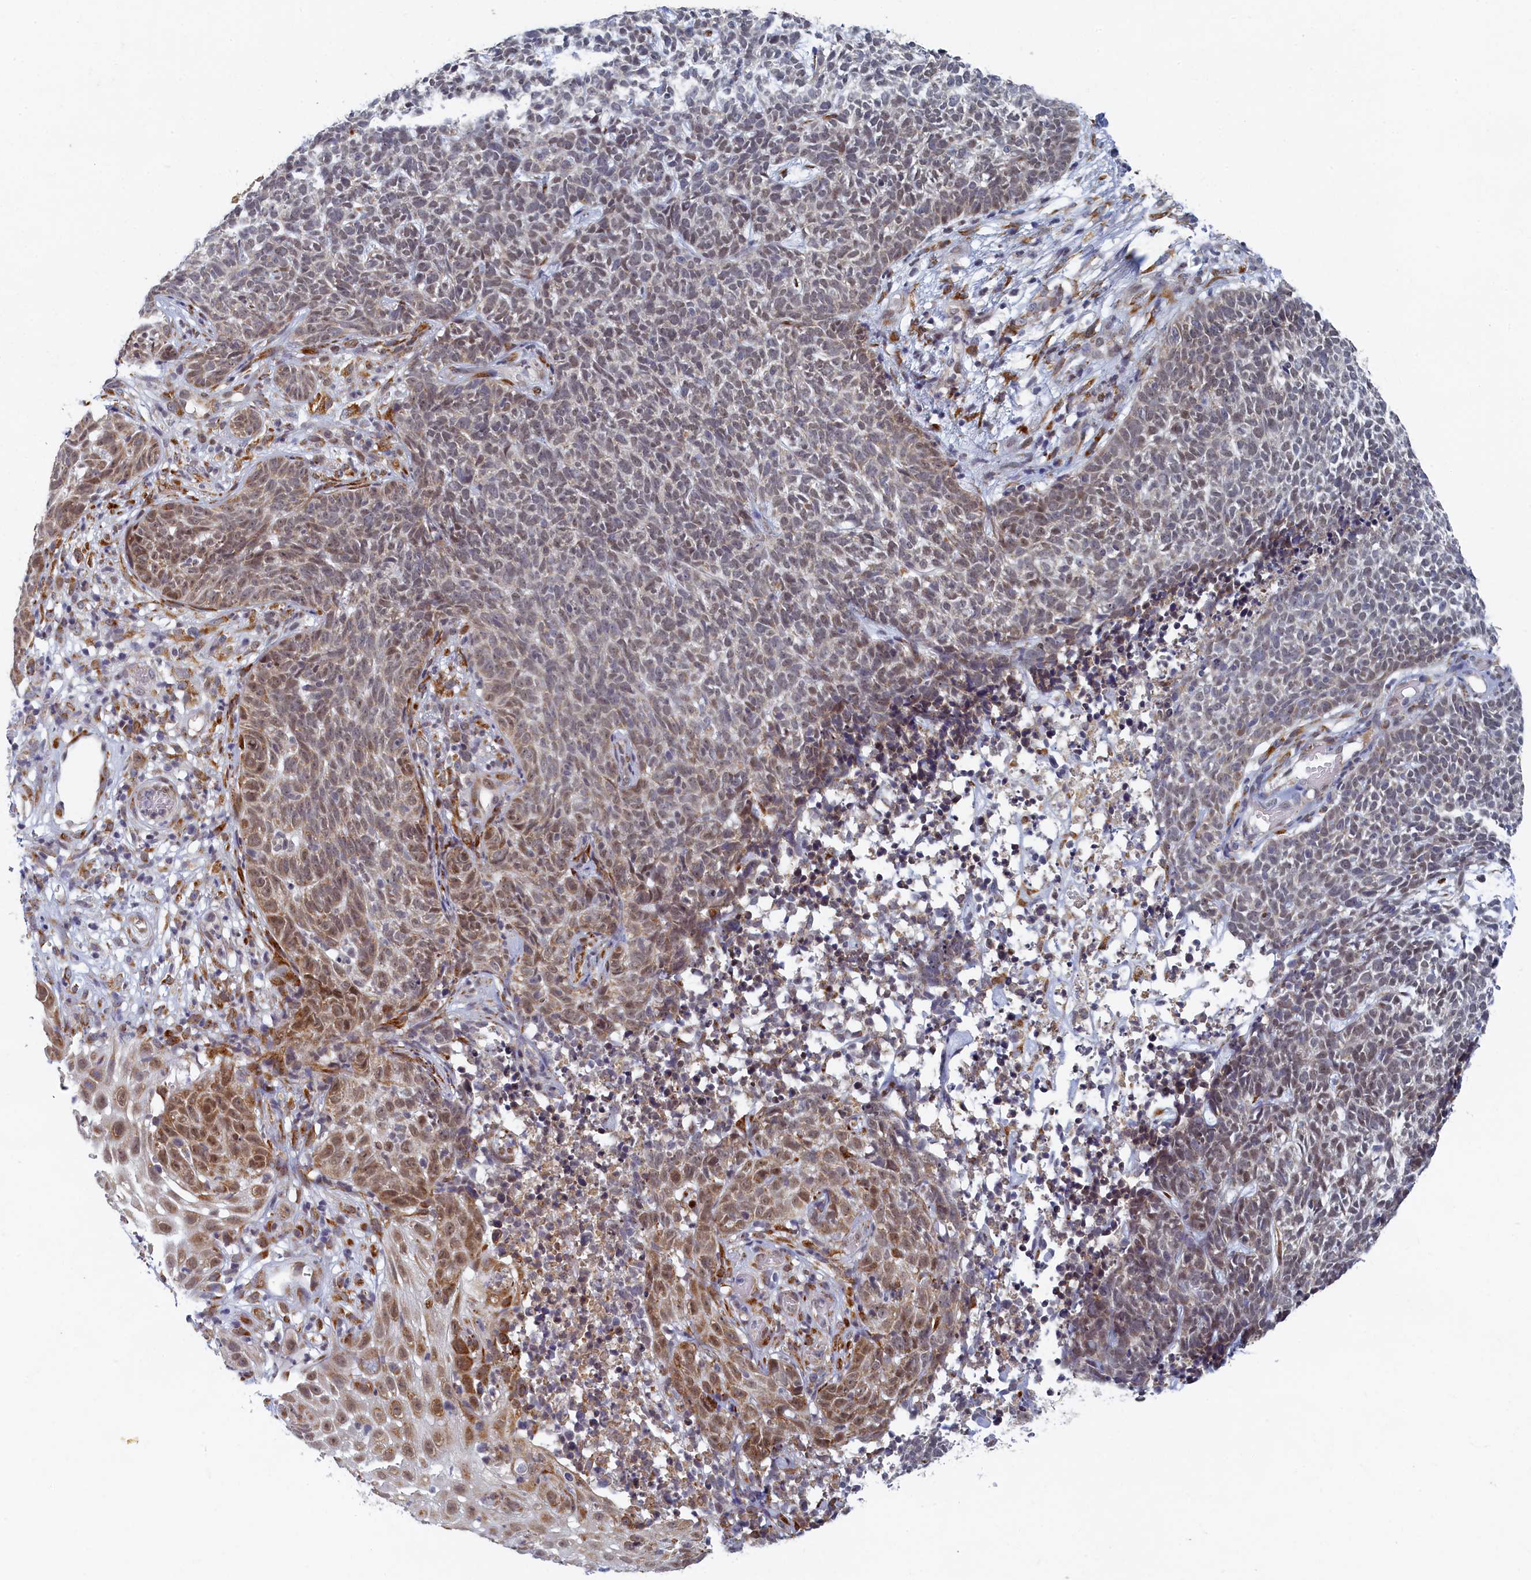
{"staining": {"intensity": "moderate", "quantity": "<25%", "location": "cytoplasmic/membranous,nuclear"}, "tissue": "skin cancer", "cell_type": "Tumor cells", "image_type": "cancer", "snomed": [{"axis": "morphology", "description": "Basal cell carcinoma"}, {"axis": "topography", "description": "Skin"}], "caption": "About <25% of tumor cells in basal cell carcinoma (skin) demonstrate moderate cytoplasmic/membranous and nuclear protein positivity as visualized by brown immunohistochemical staining.", "gene": "DNAJC17", "patient": {"sex": "female", "age": 84}}